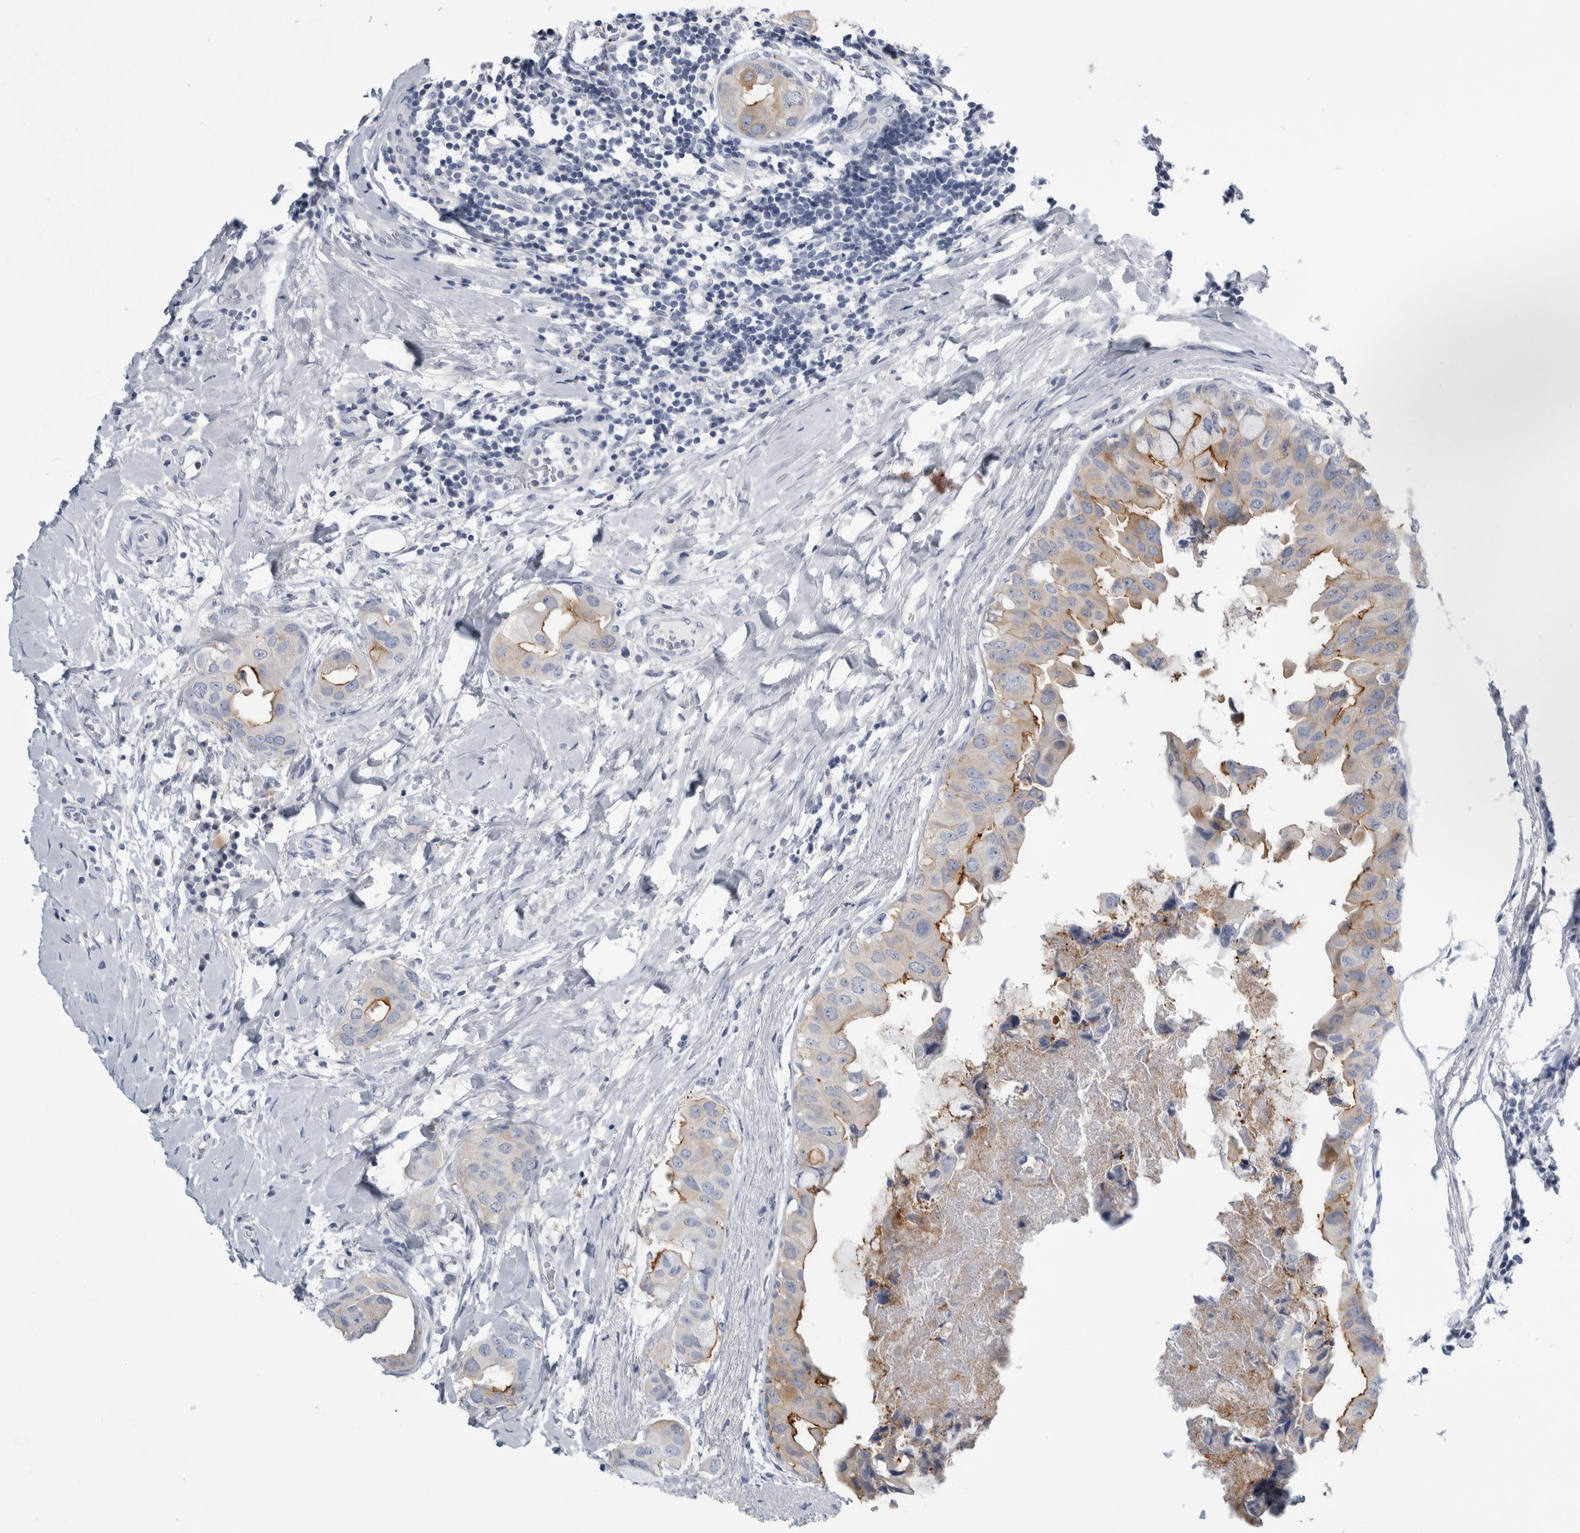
{"staining": {"intensity": "moderate", "quantity": "<25%", "location": "cytoplasmic/membranous"}, "tissue": "breast cancer", "cell_type": "Tumor cells", "image_type": "cancer", "snomed": [{"axis": "morphology", "description": "Duct carcinoma"}, {"axis": "topography", "description": "Breast"}], "caption": "Immunohistochemistry (IHC) micrograph of human breast intraductal carcinoma stained for a protein (brown), which demonstrates low levels of moderate cytoplasmic/membranous expression in about <25% of tumor cells.", "gene": "ANKFY1", "patient": {"sex": "female", "age": 40}}